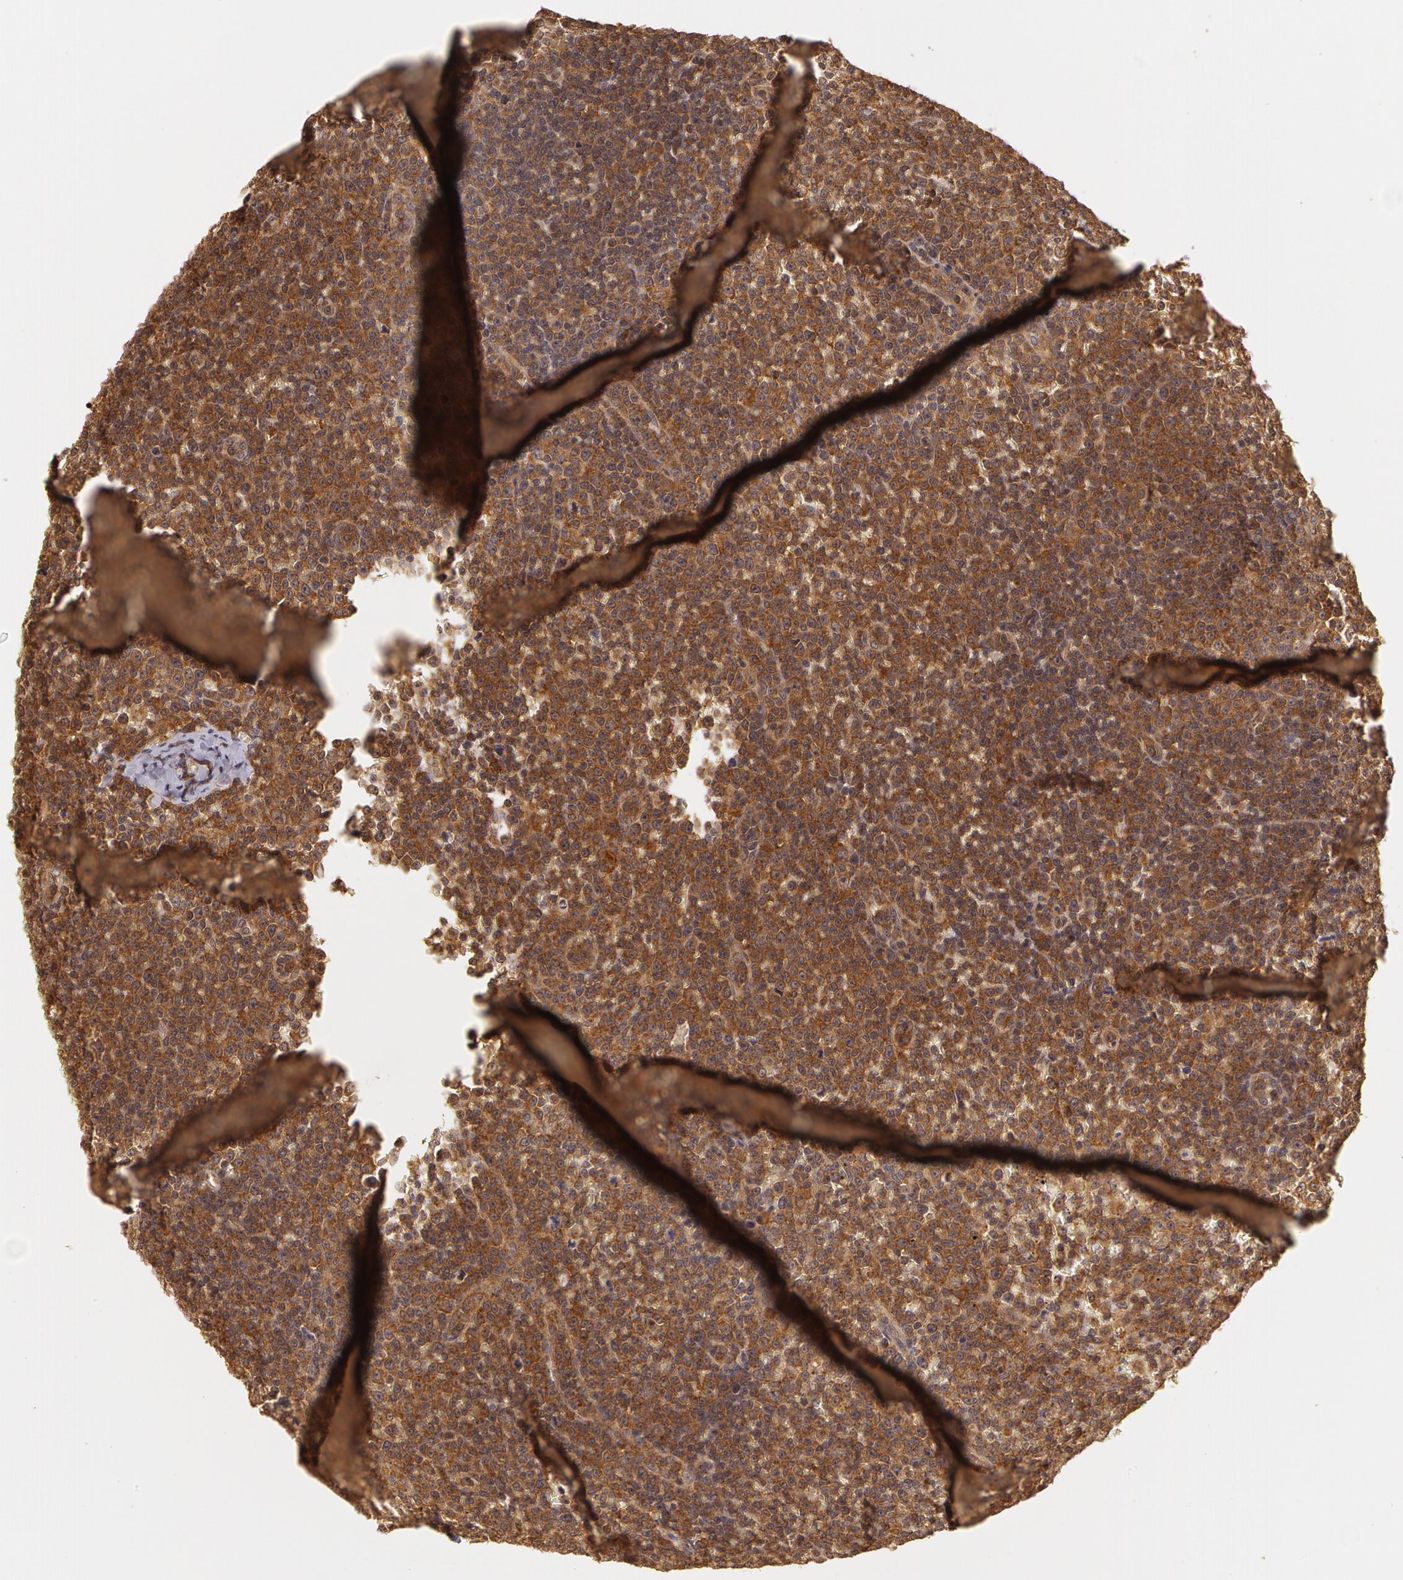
{"staining": {"intensity": "strong", "quantity": ">75%", "location": "cytoplasmic/membranous"}, "tissue": "lymphoma", "cell_type": "Tumor cells", "image_type": "cancer", "snomed": [{"axis": "morphology", "description": "Malignant lymphoma, non-Hodgkin's type, Low grade"}, {"axis": "topography", "description": "Lymph node"}], "caption": "Protein staining exhibits strong cytoplasmic/membranous expression in about >75% of tumor cells in lymphoma.", "gene": "ASCC2", "patient": {"sex": "male", "age": 50}}